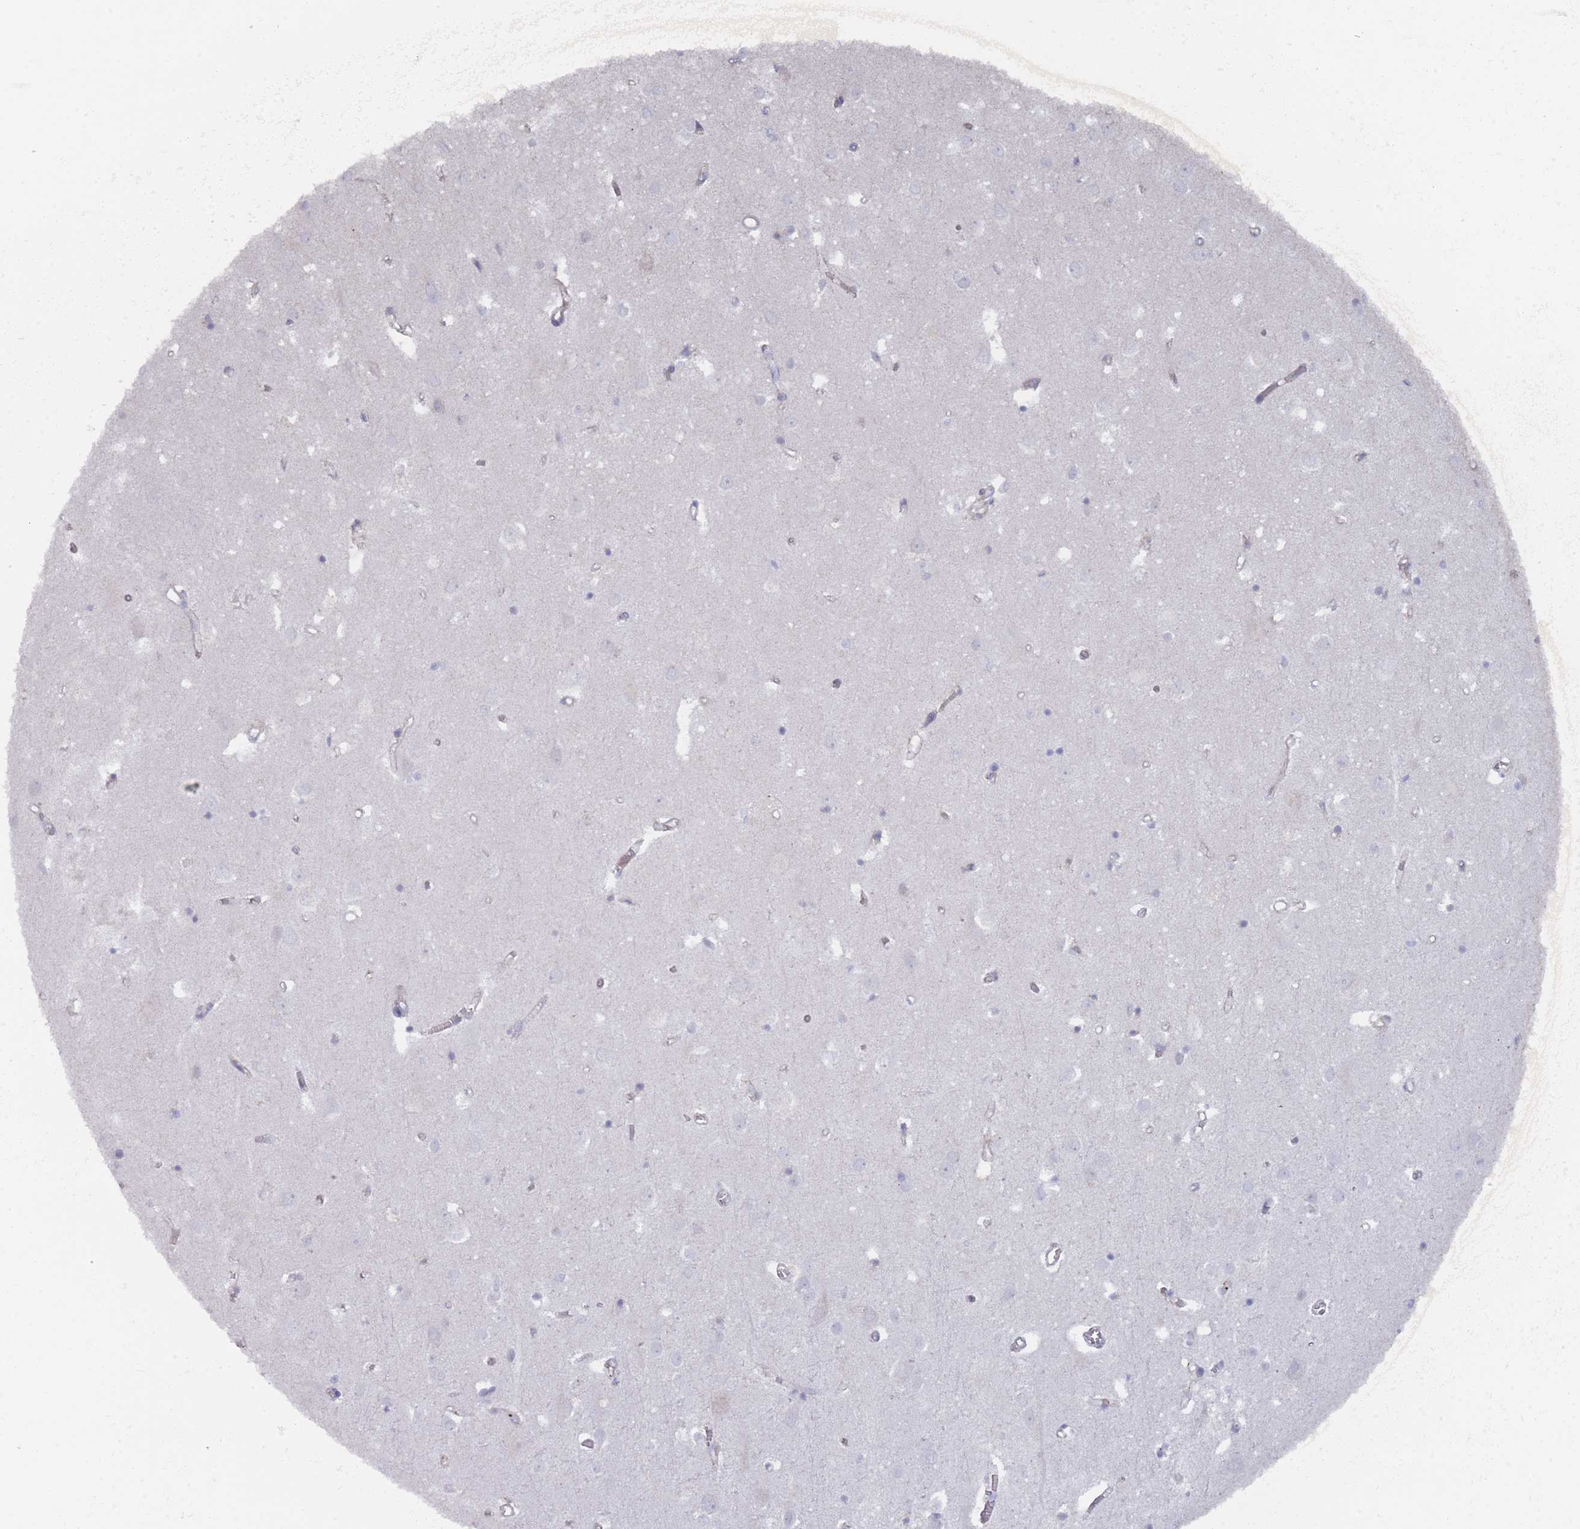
{"staining": {"intensity": "weak", "quantity": "25%-75%", "location": "cytoplasmic/membranous"}, "tissue": "cerebral cortex", "cell_type": "Endothelial cells", "image_type": "normal", "snomed": [{"axis": "morphology", "description": "Normal tissue, NOS"}, {"axis": "topography", "description": "Cerebral cortex"}], "caption": "This image shows benign cerebral cortex stained with IHC to label a protein in brown. The cytoplasmic/membranous of endothelial cells show weak positivity for the protein. Nuclei are counter-stained blue.", "gene": "TRARG1", "patient": {"sex": "male", "age": 70}}